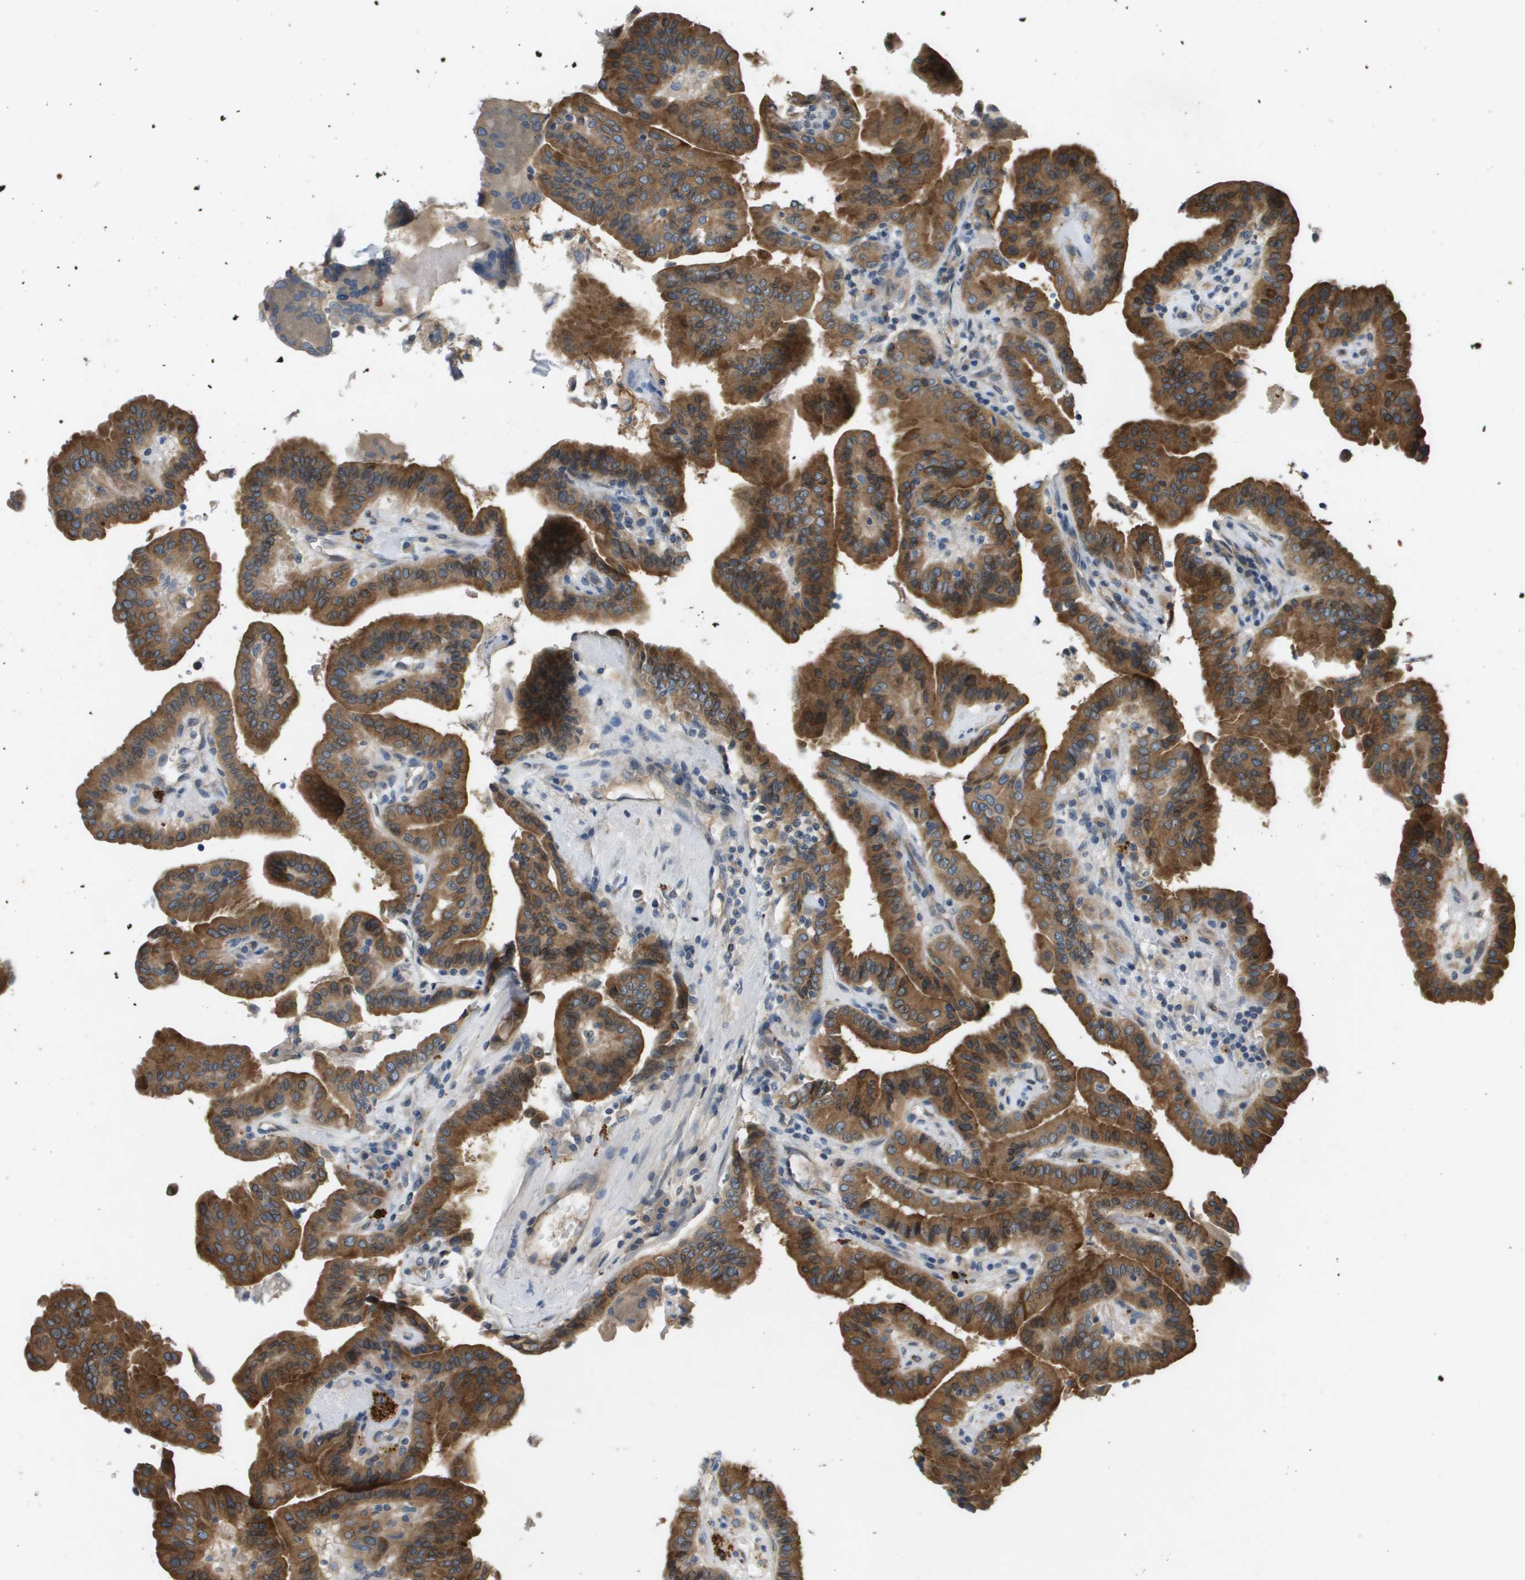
{"staining": {"intensity": "moderate", "quantity": ">75%", "location": "cytoplasmic/membranous"}, "tissue": "thyroid cancer", "cell_type": "Tumor cells", "image_type": "cancer", "snomed": [{"axis": "morphology", "description": "Papillary adenocarcinoma, NOS"}, {"axis": "topography", "description": "Thyroid gland"}], "caption": "The micrograph reveals immunohistochemical staining of thyroid papillary adenocarcinoma. There is moderate cytoplasmic/membranous staining is appreciated in about >75% of tumor cells.", "gene": "PGAP3", "patient": {"sex": "male", "age": 33}}